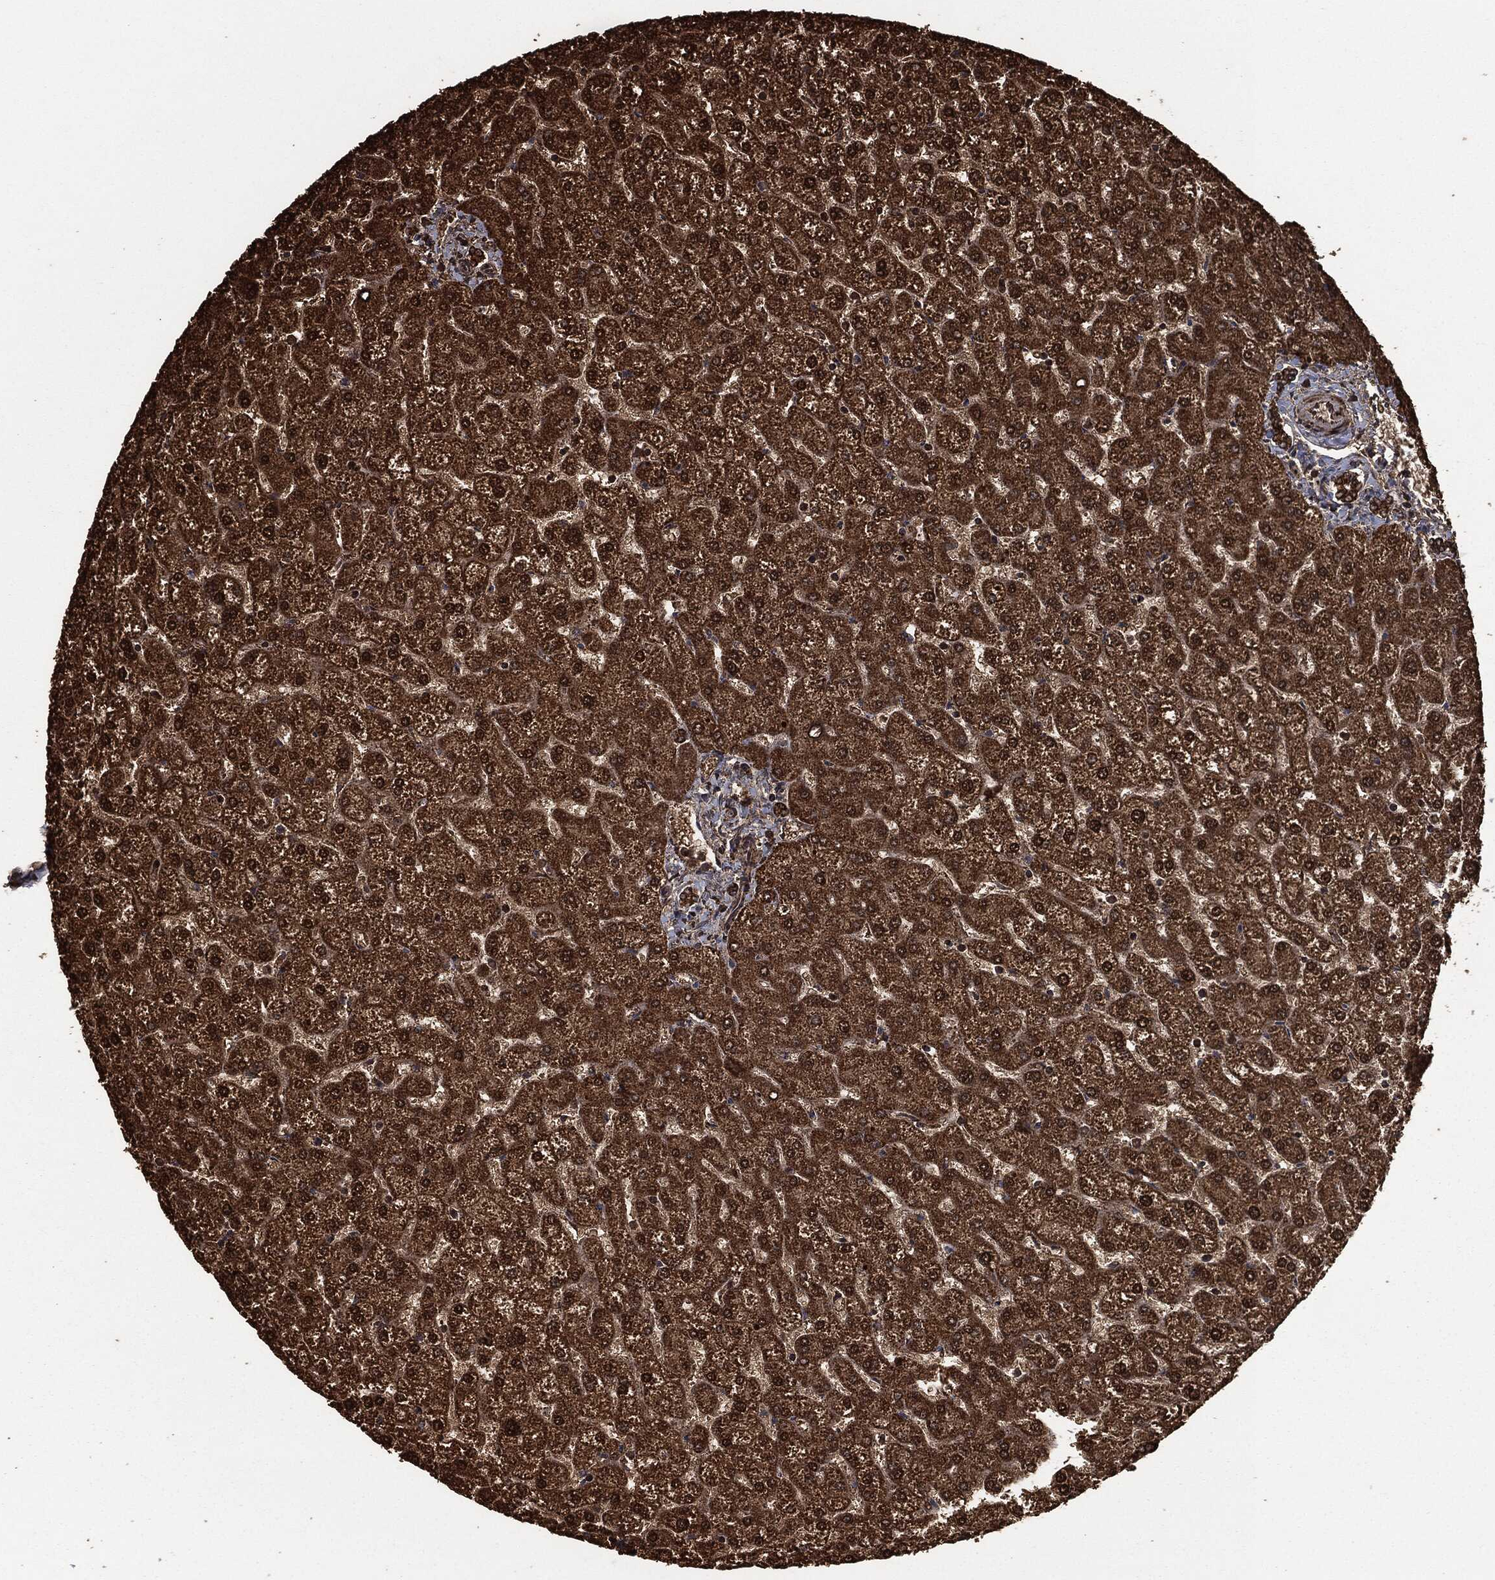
{"staining": {"intensity": "strong", "quantity": ">75%", "location": "cytoplasmic/membranous"}, "tissue": "liver", "cell_type": "Cholangiocytes", "image_type": "normal", "snomed": [{"axis": "morphology", "description": "Normal tissue, NOS"}, {"axis": "topography", "description": "Liver"}], "caption": "IHC micrograph of benign liver: liver stained using immunohistochemistry (IHC) displays high levels of strong protein expression localized specifically in the cytoplasmic/membranous of cholangiocytes, appearing as a cytoplasmic/membranous brown color.", "gene": "LIG3", "patient": {"sex": "female", "age": 32}}